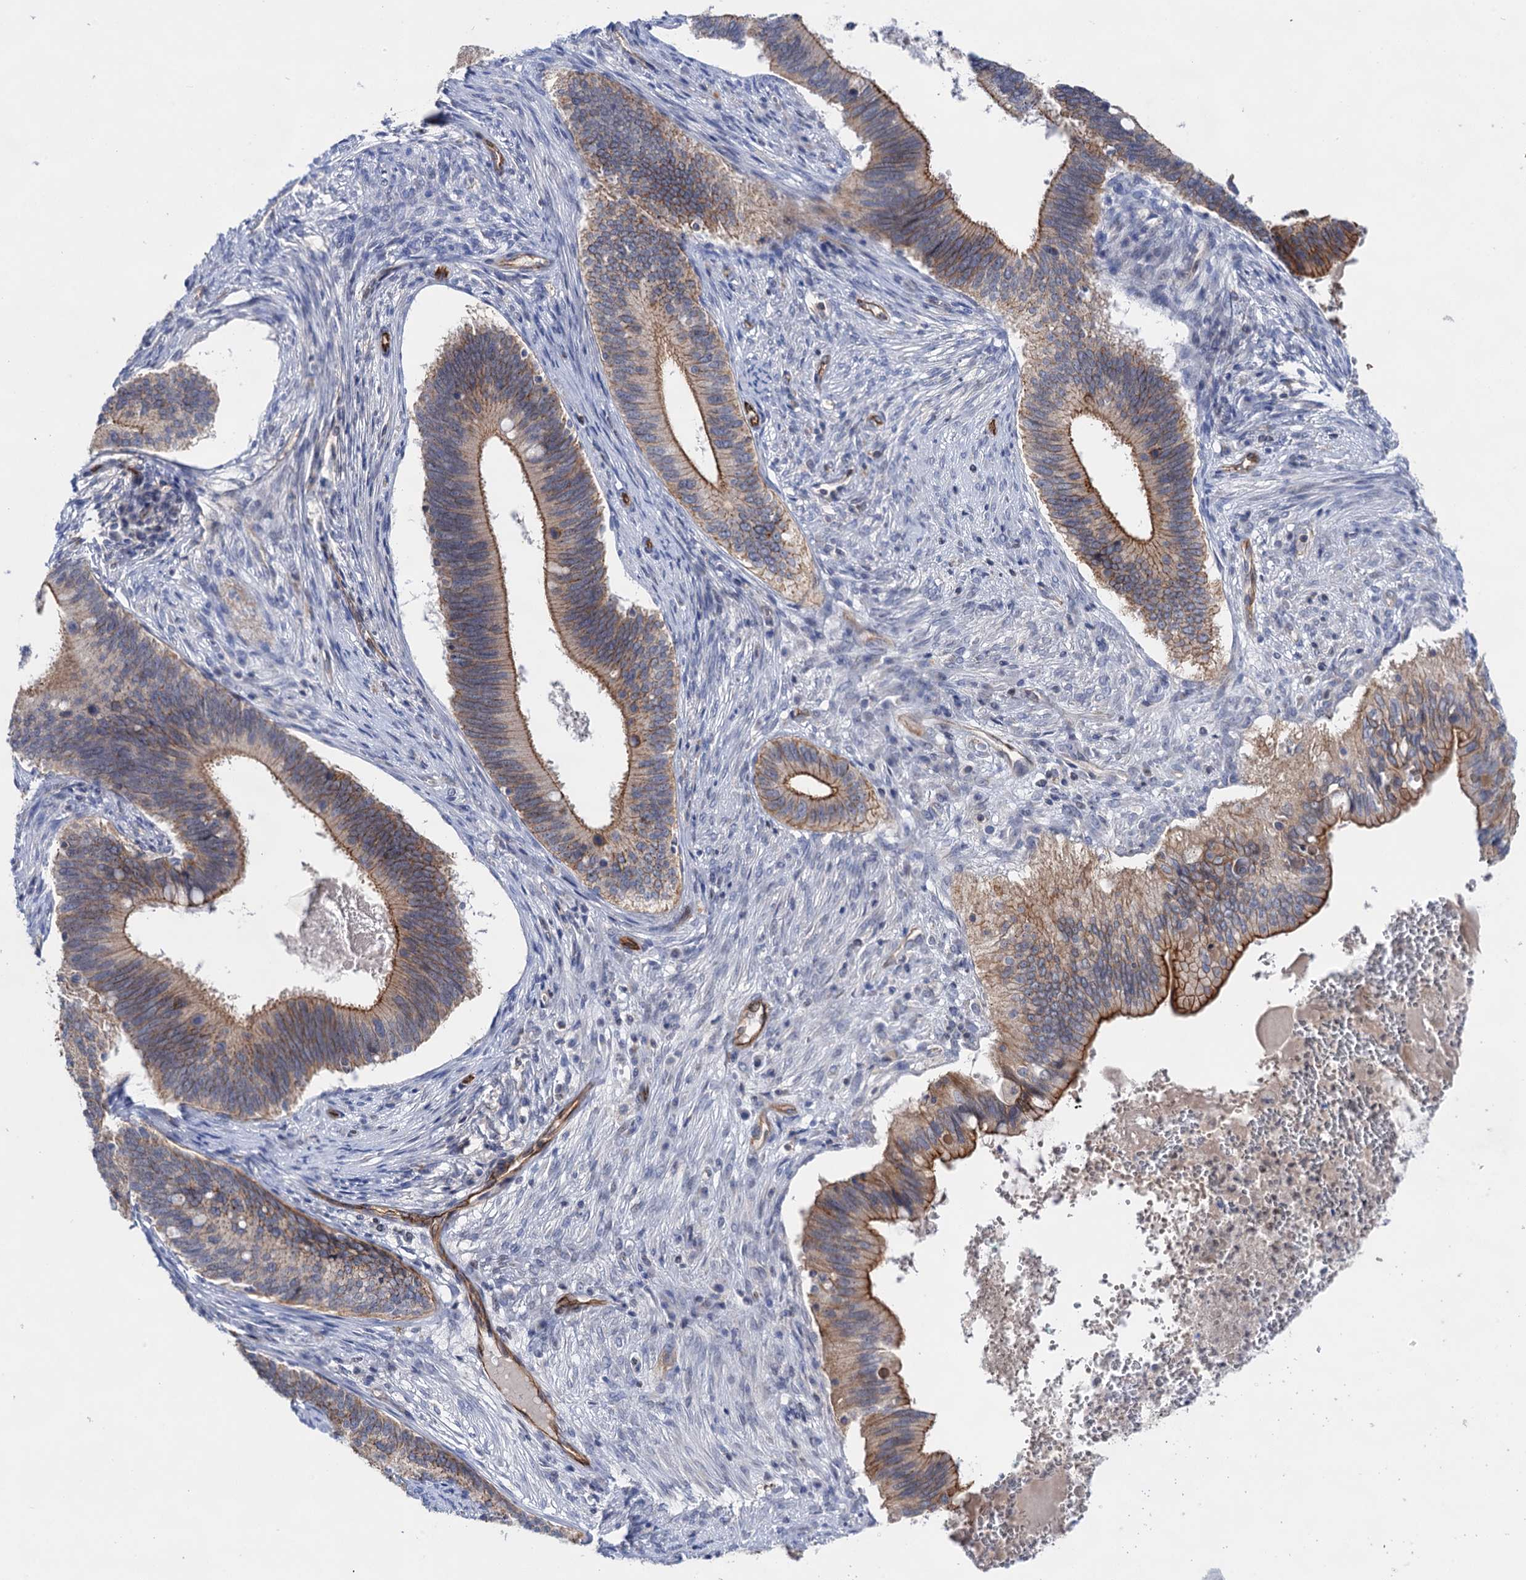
{"staining": {"intensity": "moderate", "quantity": ">75%", "location": "cytoplasmic/membranous"}, "tissue": "cervical cancer", "cell_type": "Tumor cells", "image_type": "cancer", "snomed": [{"axis": "morphology", "description": "Adenocarcinoma, NOS"}, {"axis": "topography", "description": "Cervix"}], "caption": "DAB (3,3'-diaminobenzidine) immunohistochemical staining of cervical cancer (adenocarcinoma) demonstrates moderate cytoplasmic/membranous protein staining in about >75% of tumor cells.", "gene": "ABLIM1", "patient": {"sex": "female", "age": 42}}